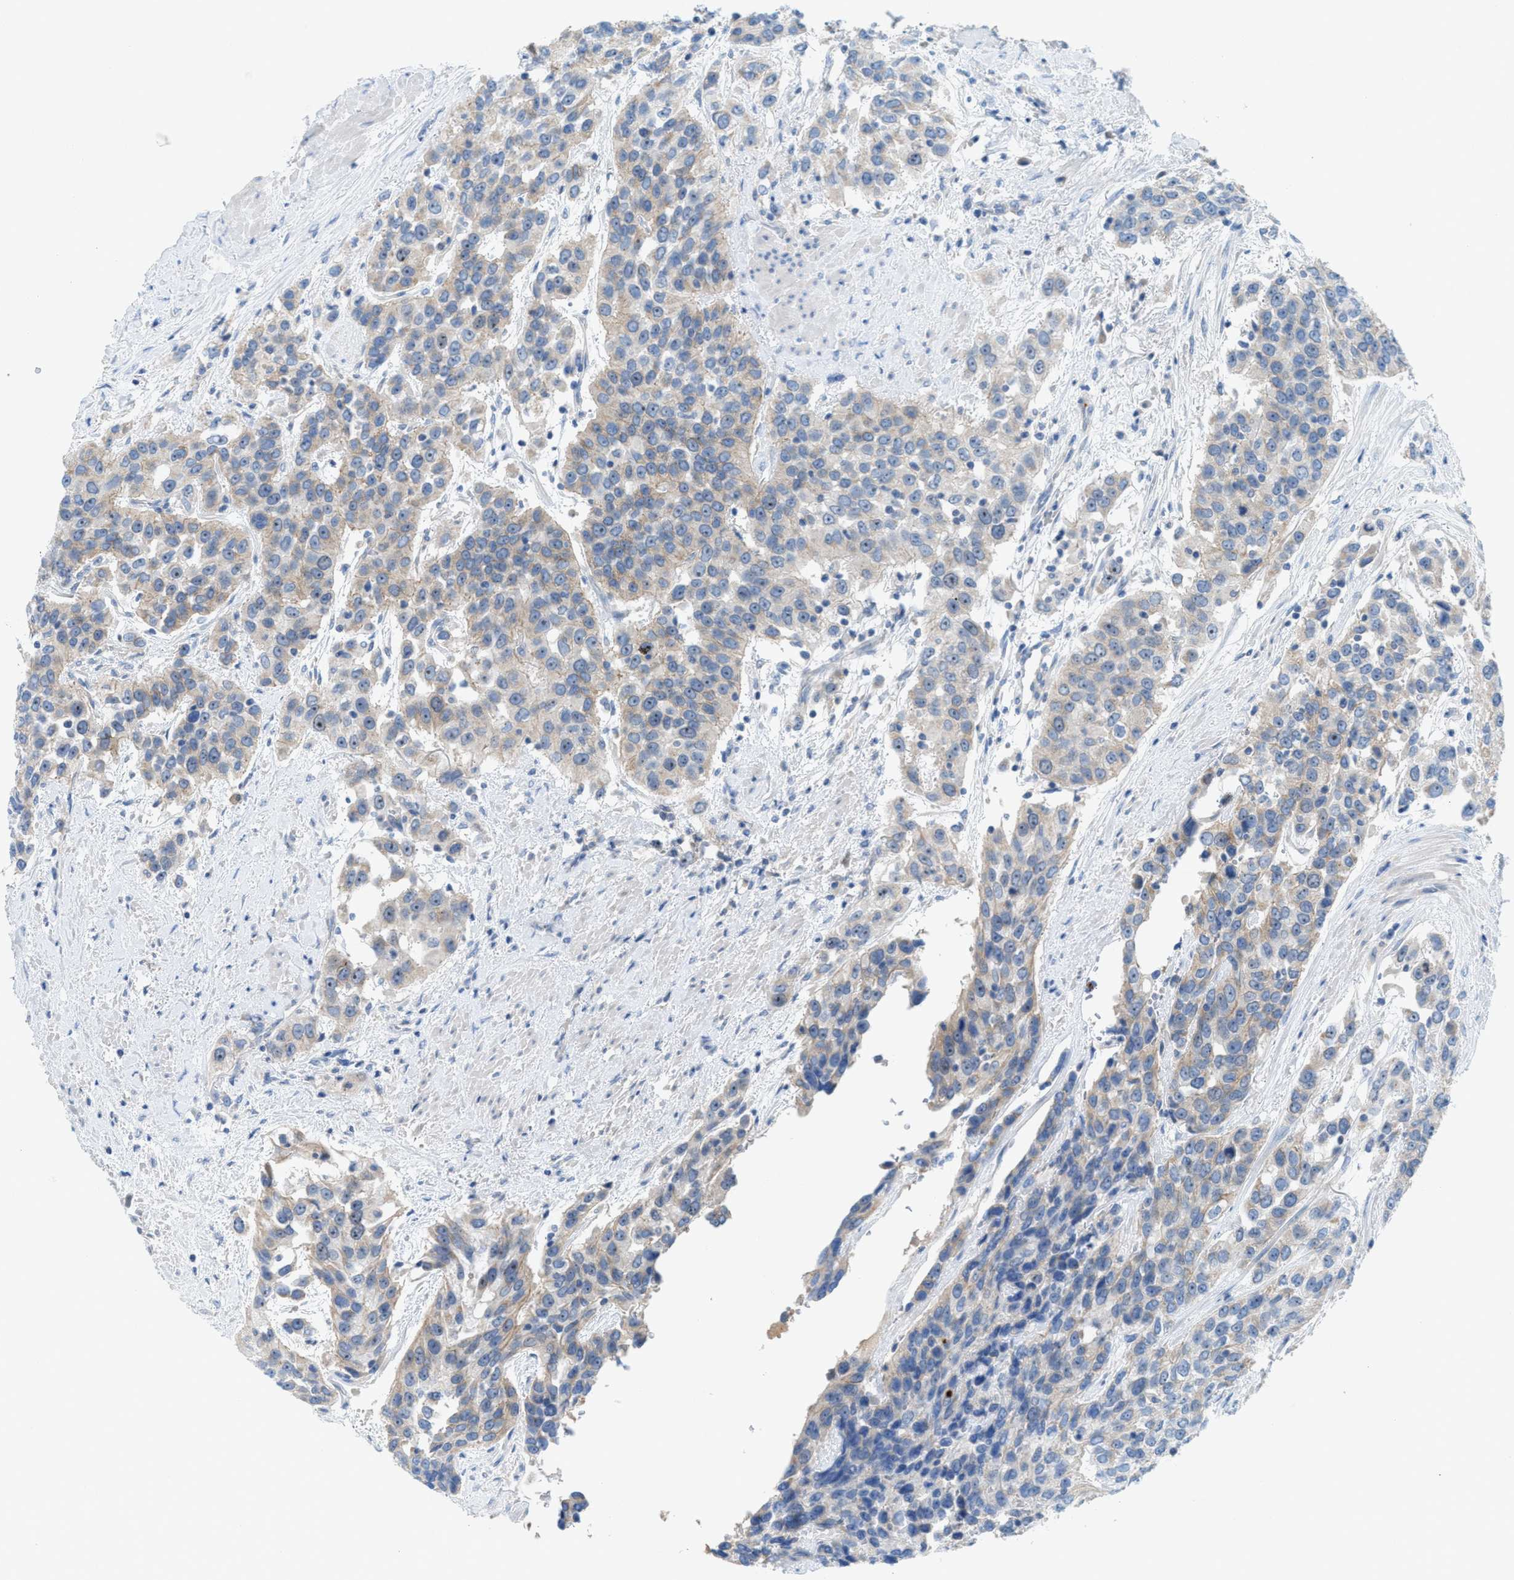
{"staining": {"intensity": "weak", "quantity": "<25%", "location": "cytoplasmic/membranous"}, "tissue": "urothelial cancer", "cell_type": "Tumor cells", "image_type": "cancer", "snomed": [{"axis": "morphology", "description": "Urothelial carcinoma, High grade"}, {"axis": "topography", "description": "Urinary bladder"}], "caption": "IHC photomicrograph of neoplastic tissue: urothelial cancer stained with DAB (3,3'-diaminobenzidine) shows no significant protein staining in tumor cells.", "gene": "CMTM1", "patient": {"sex": "female", "age": 80}}